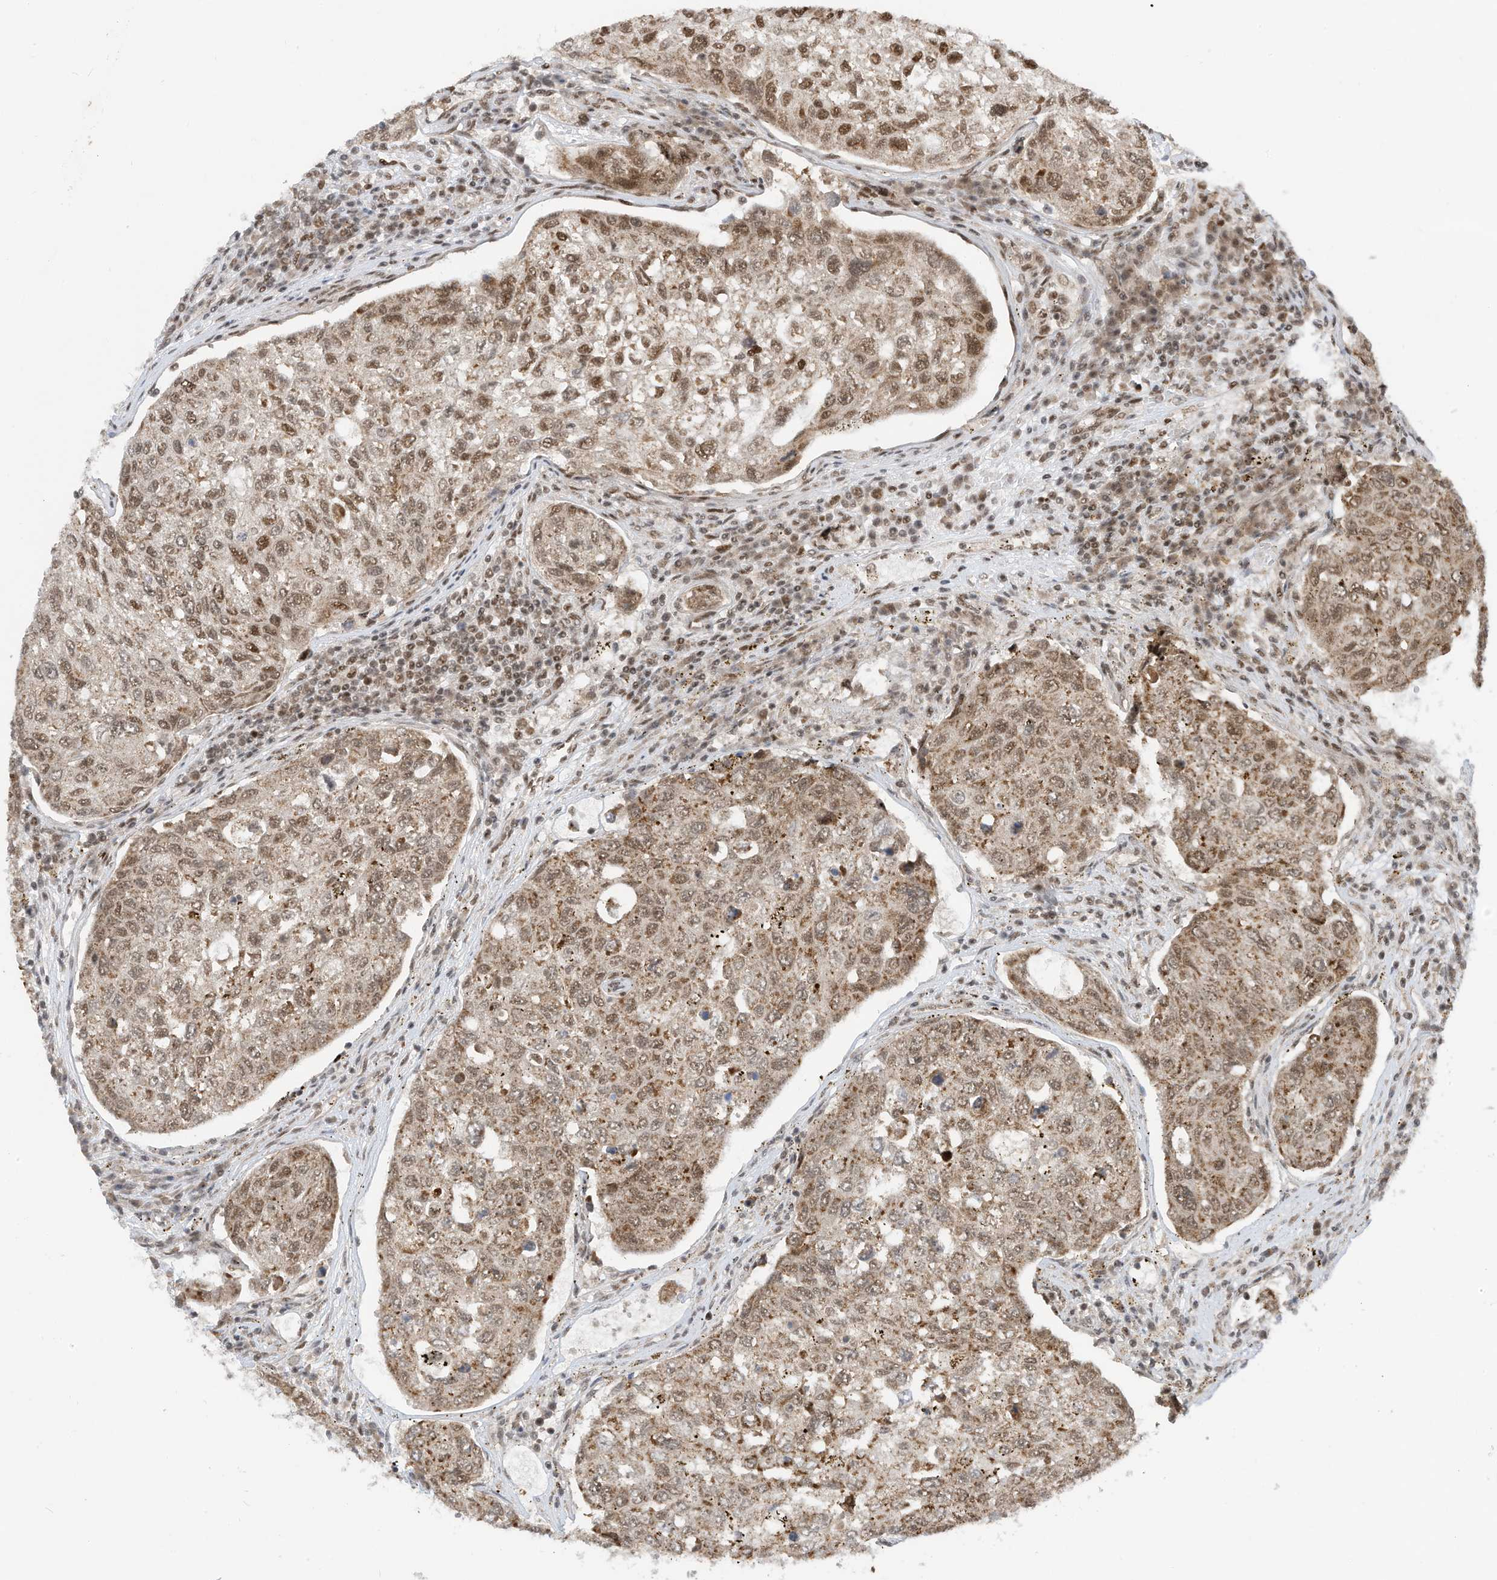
{"staining": {"intensity": "moderate", "quantity": ">75%", "location": "nuclear"}, "tissue": "urothelial cancer", "cell_type": "Tumor cells", "image_type": "cancer", "snomed": [{"axis": "morphology", "description": "Urothelial carcinoma, High grade"}, {"axis": "topography", "description": "Lymph node"}, {"axis": "topography", "description": "Urinary bladder"}], "caption": "A histopathology image of urothelial cancer stained for a protein shows moderate nuclear brown staining in tumor cells.", "gene": "AURKAIP1", "patient": {"sex": "male", "age": 51}}